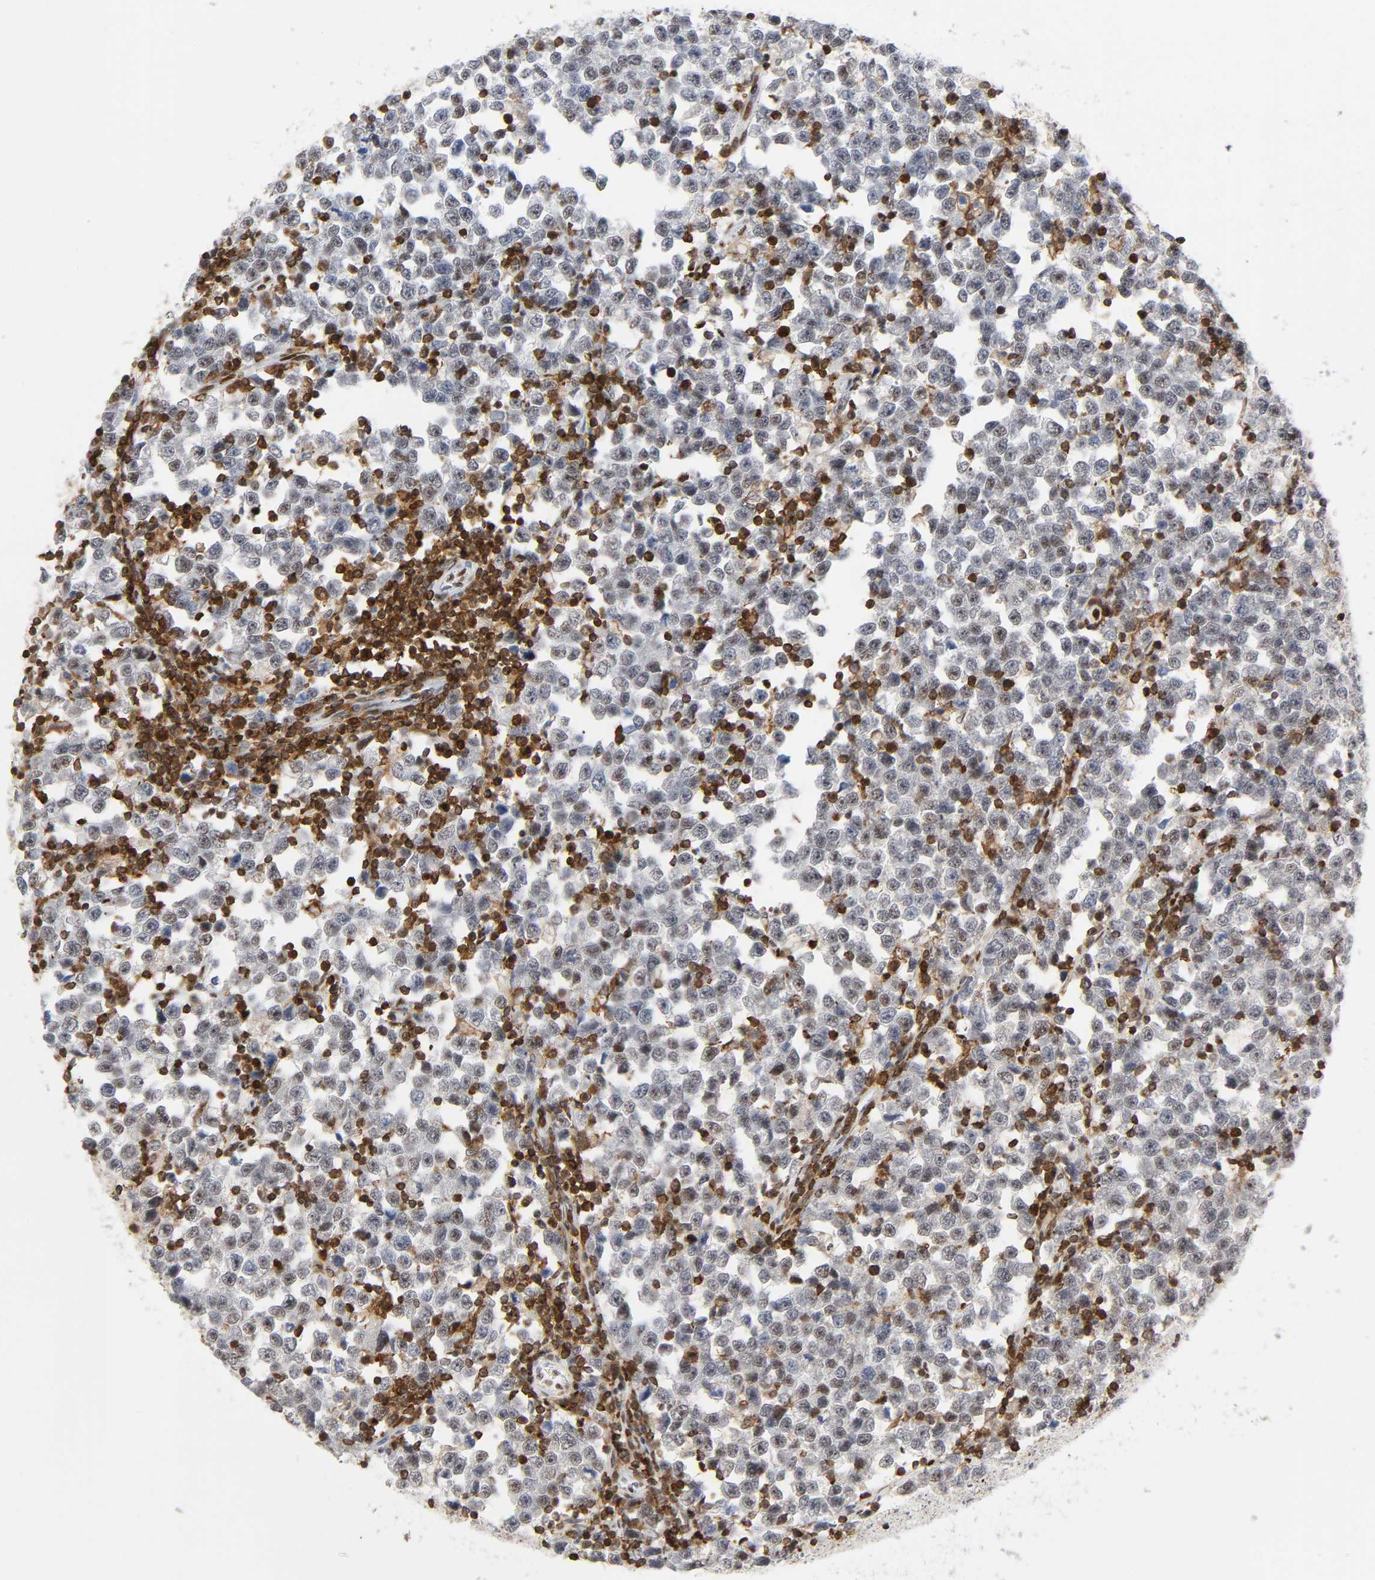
{"staining": {"intensity": "weak", "quantity": "25%-75%", "location": "nuclear"}, "tissue": "testis cancer", "cell_type": "Tumor cells", "image_type": "cancer", "snomed": [{"axis": "morphology", "description": "Seminoma, NOS"}, {"axis": "topography", "description": "Testis"}], "caption": "Immunohistochemistry histopathology image of human testis seminoma stained for a protein (brown), which displays low levels of weak nuclear expression in about 25%-75% of tumor cells.", "gene": "WAS", "patient": {"sex": "male", "age": 43}}